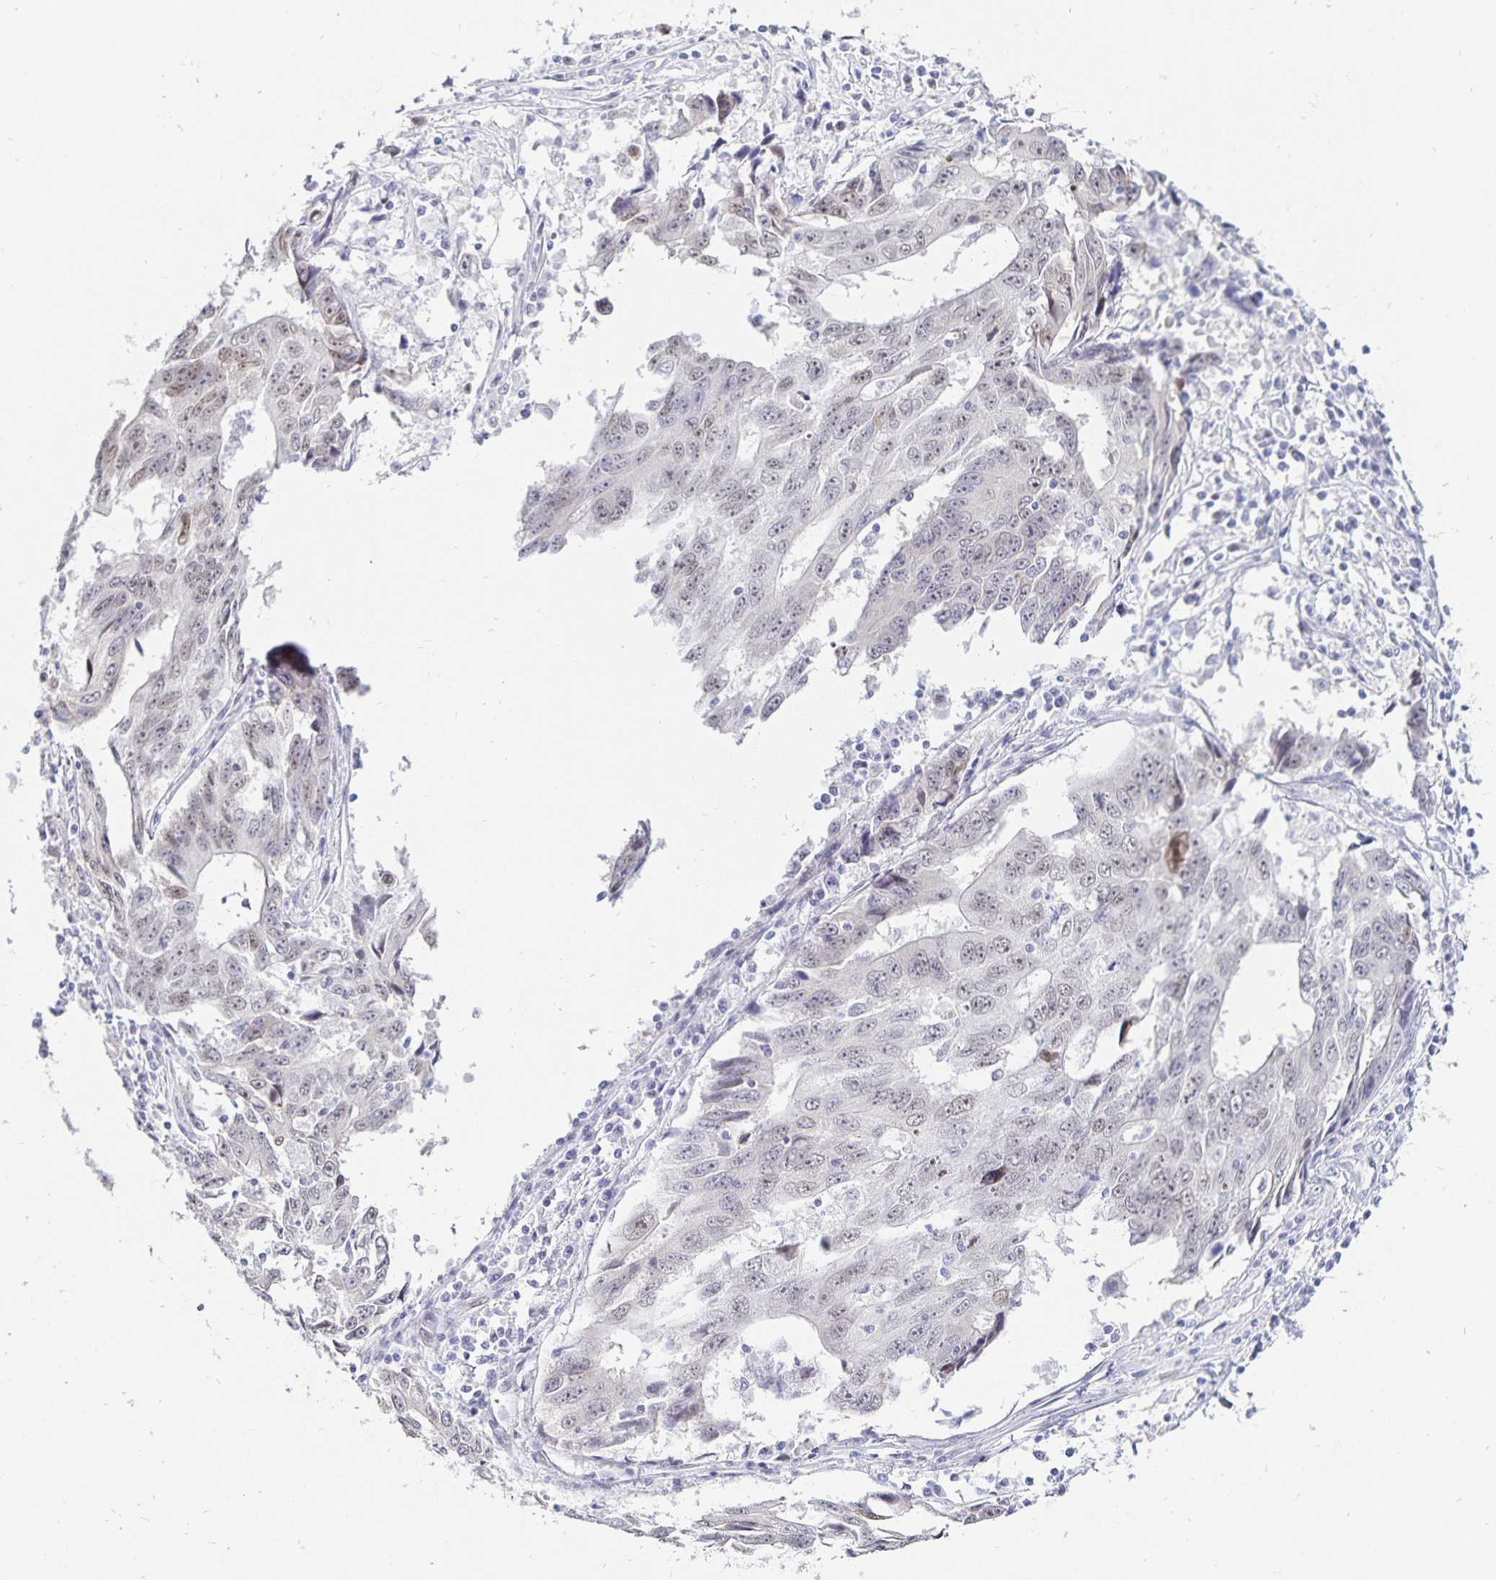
{"staining": {"intensity": "moderate", "quantity": "<25%", "location": "nuclear"}, "tissue": "liver cancer", "cell_type": "Tumor cells", "image_type": "cancer", "snomed": [{"axis": "morphology", "description": "Cholangiocarcinoma"}, {"axis": "topography", "description": "Liver"}], "caption": "Liver cholangiocarcinoma stained for a protein (brown) displays moderate nuclear positive staining in approximately <25% of tumor cells.", "gene": "HMGB3", "patient": {"sex": "male", "age": 65}}